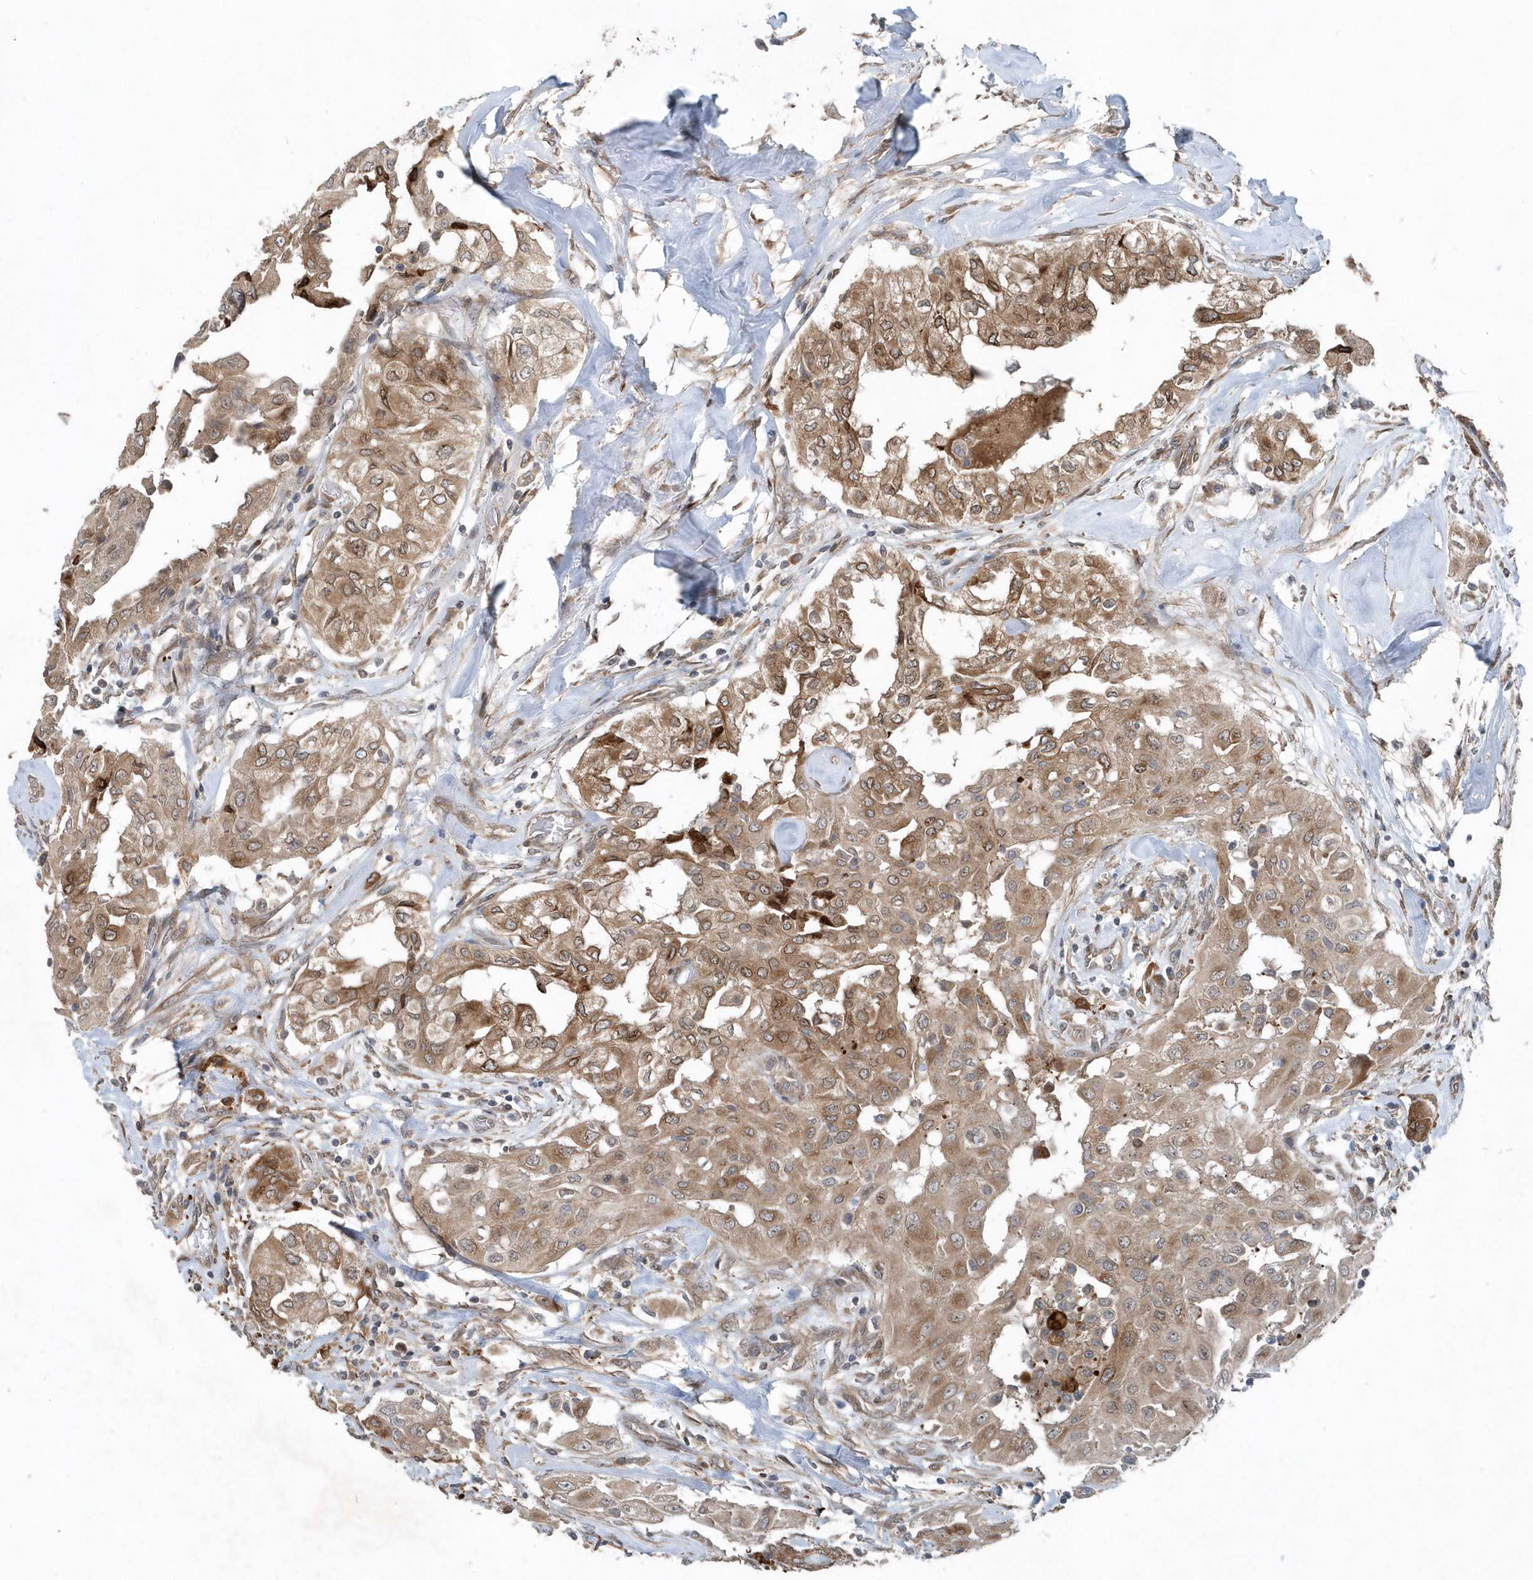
{"staining": {"intensity": "moderate", "quantity": ">75%", "location": "cytoplasmic/membranous,nuclear"}, "tissue": "thyroid cancer", "cell_type": "Tumor cells", "image_type": "cancer", "snomed": [{"axis": "morphology", "description": "Papillary adenocarcinoma, NOS"}, {"axis": "topography", "description": "Thyroid gland"}], "caption": "A histopathology image of papillary adenocarcinoma (thyroid) stained for a protein demonstrates moderate cytoplasmic/membranous and nuclear brown staining in tumor cells.", "gene": "MCC", "patient": {"sex": "female", "age": 59}}